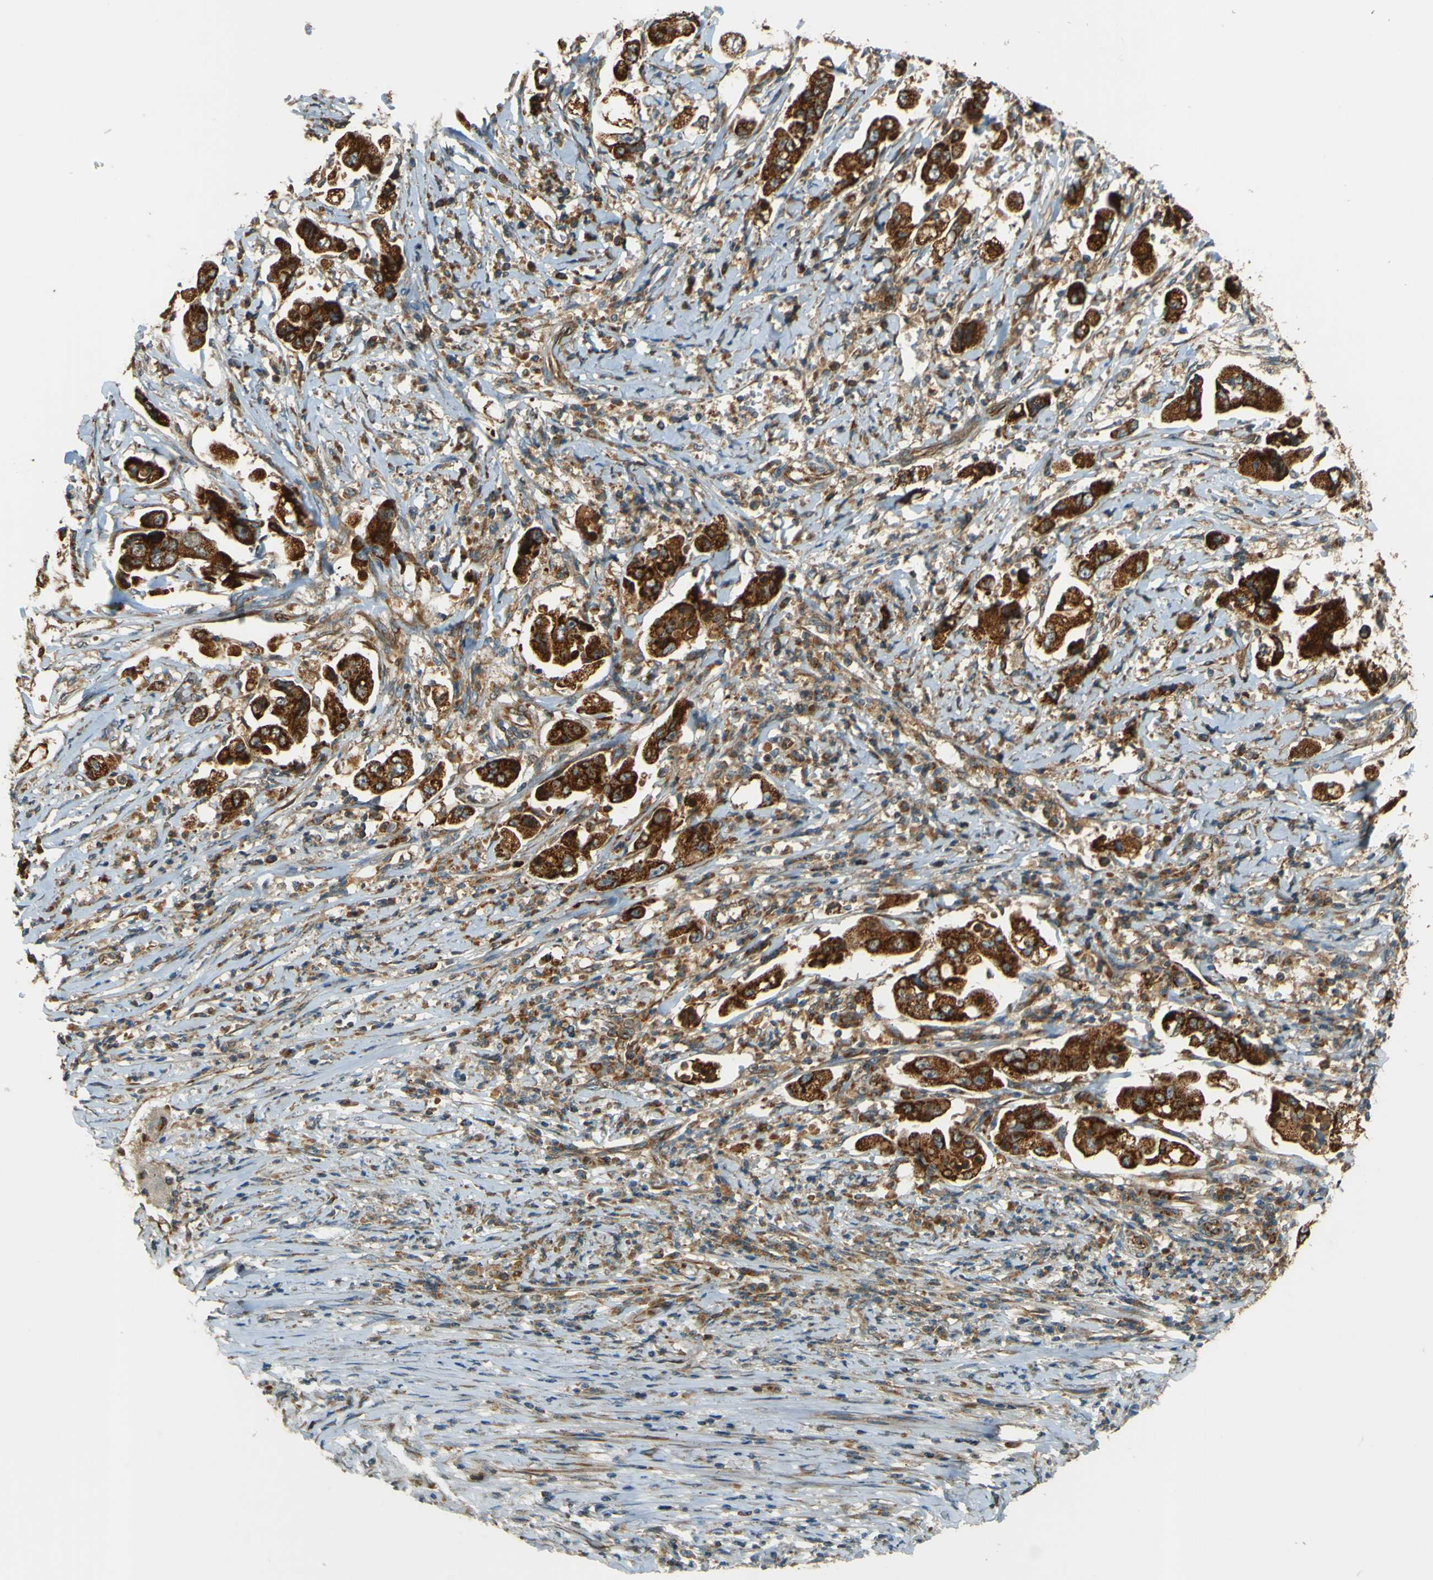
{"staining": {"intensity": "strong", "quantity": ">75%", "location": "cytoplasmic/membranous"}, "tissue": "stomach cancer", "cell_type": "Tumor cells", "image_type": "cancer", "snomed": [{"axis": "morphology", "description": "Adenocarcinoma, NOS"}, {"axis": "topography", "description": "Stomach"}], "caption": "High-magnification brightfield microscopy of stomach cancer stained with DAB (brown) and counterstained with hematoxylin (blue). tumor cells exhibit strong cytoplasmic/membranous expression is appreciated in about>75% of cells.", "gene": "DNAJC5", "patient": {"sex": "male", "age": 62}}